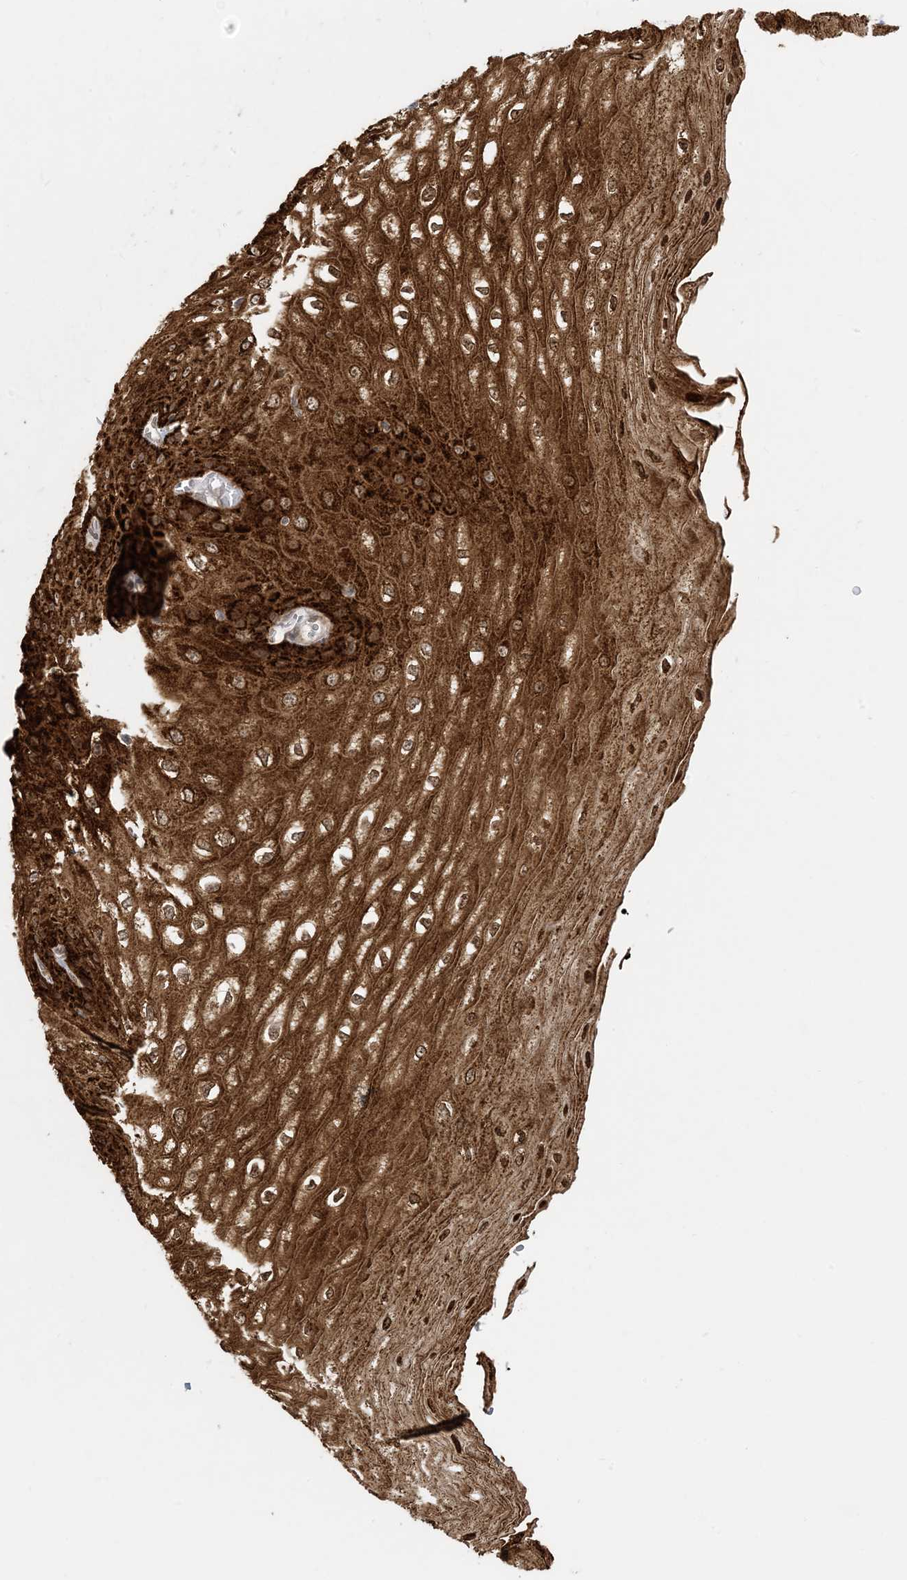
{"staining": {"intensity": "strong", "quantity": ">75%", "location": "cytoplasmic/membranous"}, "tissue": "esophagus", "cell_type": "Squamous epithelial cells", "image_type": "normal", "snomed": [{"axis": "morphology", "description": "Normal tissue, NOS"}, {"axis": "topography", "description": "Esophagus"}], "caption": "Squamous epithelial cells demonstrate high levels of strong cytoplasmic/membranous expression in about >75% of cells in unremarkable esophagus. (Stains: DAB in brown, nuclei in blue, Microscopy: brightfield microscopy at high magnification).", "gene": "BCORL1", "patient": {"sex": "male", "age": 60}}